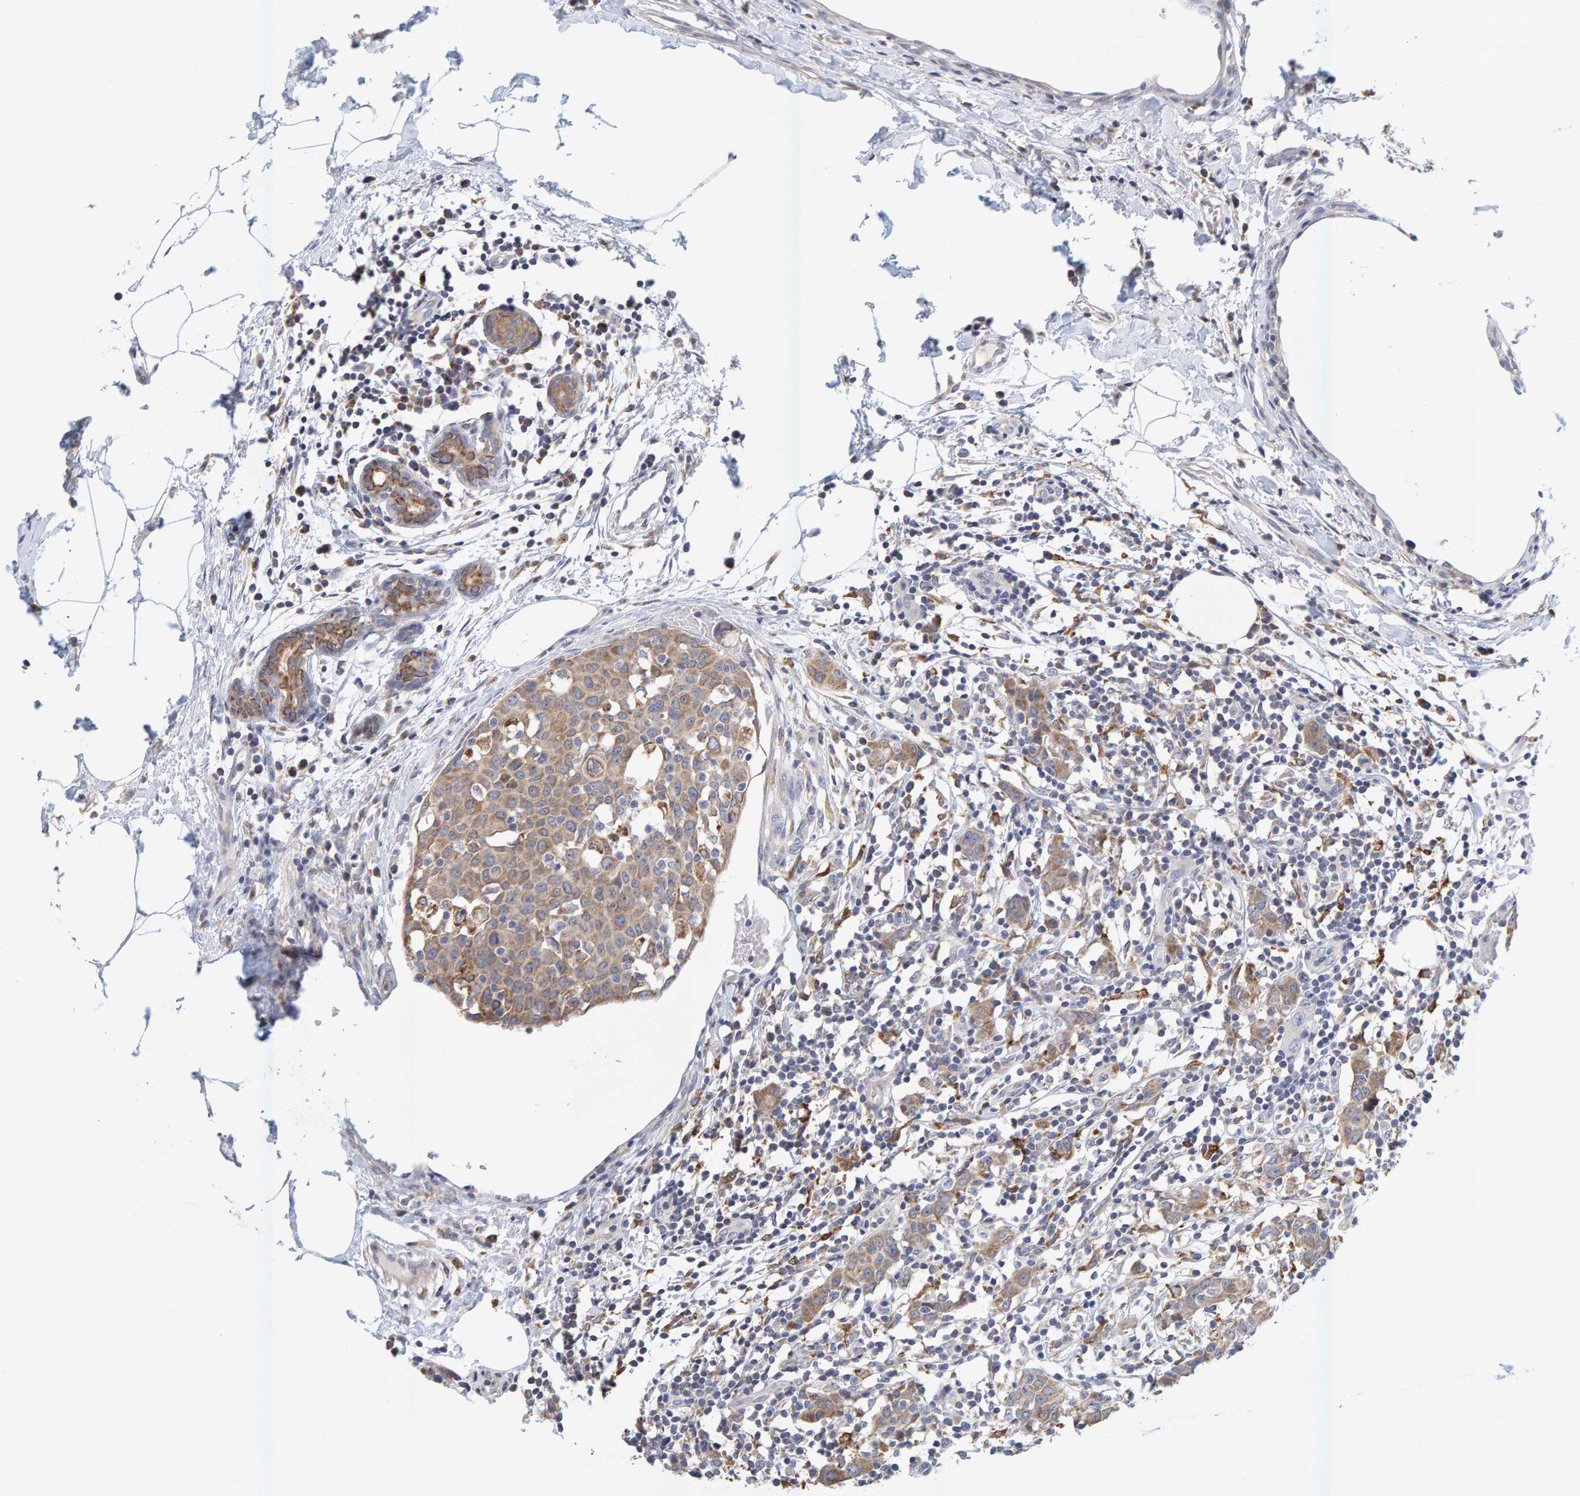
{"staining": {"intensity": "moderate", "quantity": ">75%", "location": "cytoplasmic/membranous"}, "tissue": "breast cancer", "cell_type": "Tumor cells", "image_type": "cancer", "snomed": [{"axis": "morphology", "description": "Normal tissue, NOS"}, {"axis": "morphology", "description": "Duct carcinoma"}, {"axis": "topography", "description": "Breast"}], "caption": "A medium amount of moderate cytoplasmic/membranous expression is seen in about >75% of tumor cells in breast cancer tissue.", "gene": "SGPL1", "patient": {"sex": "female", "age": 37}}